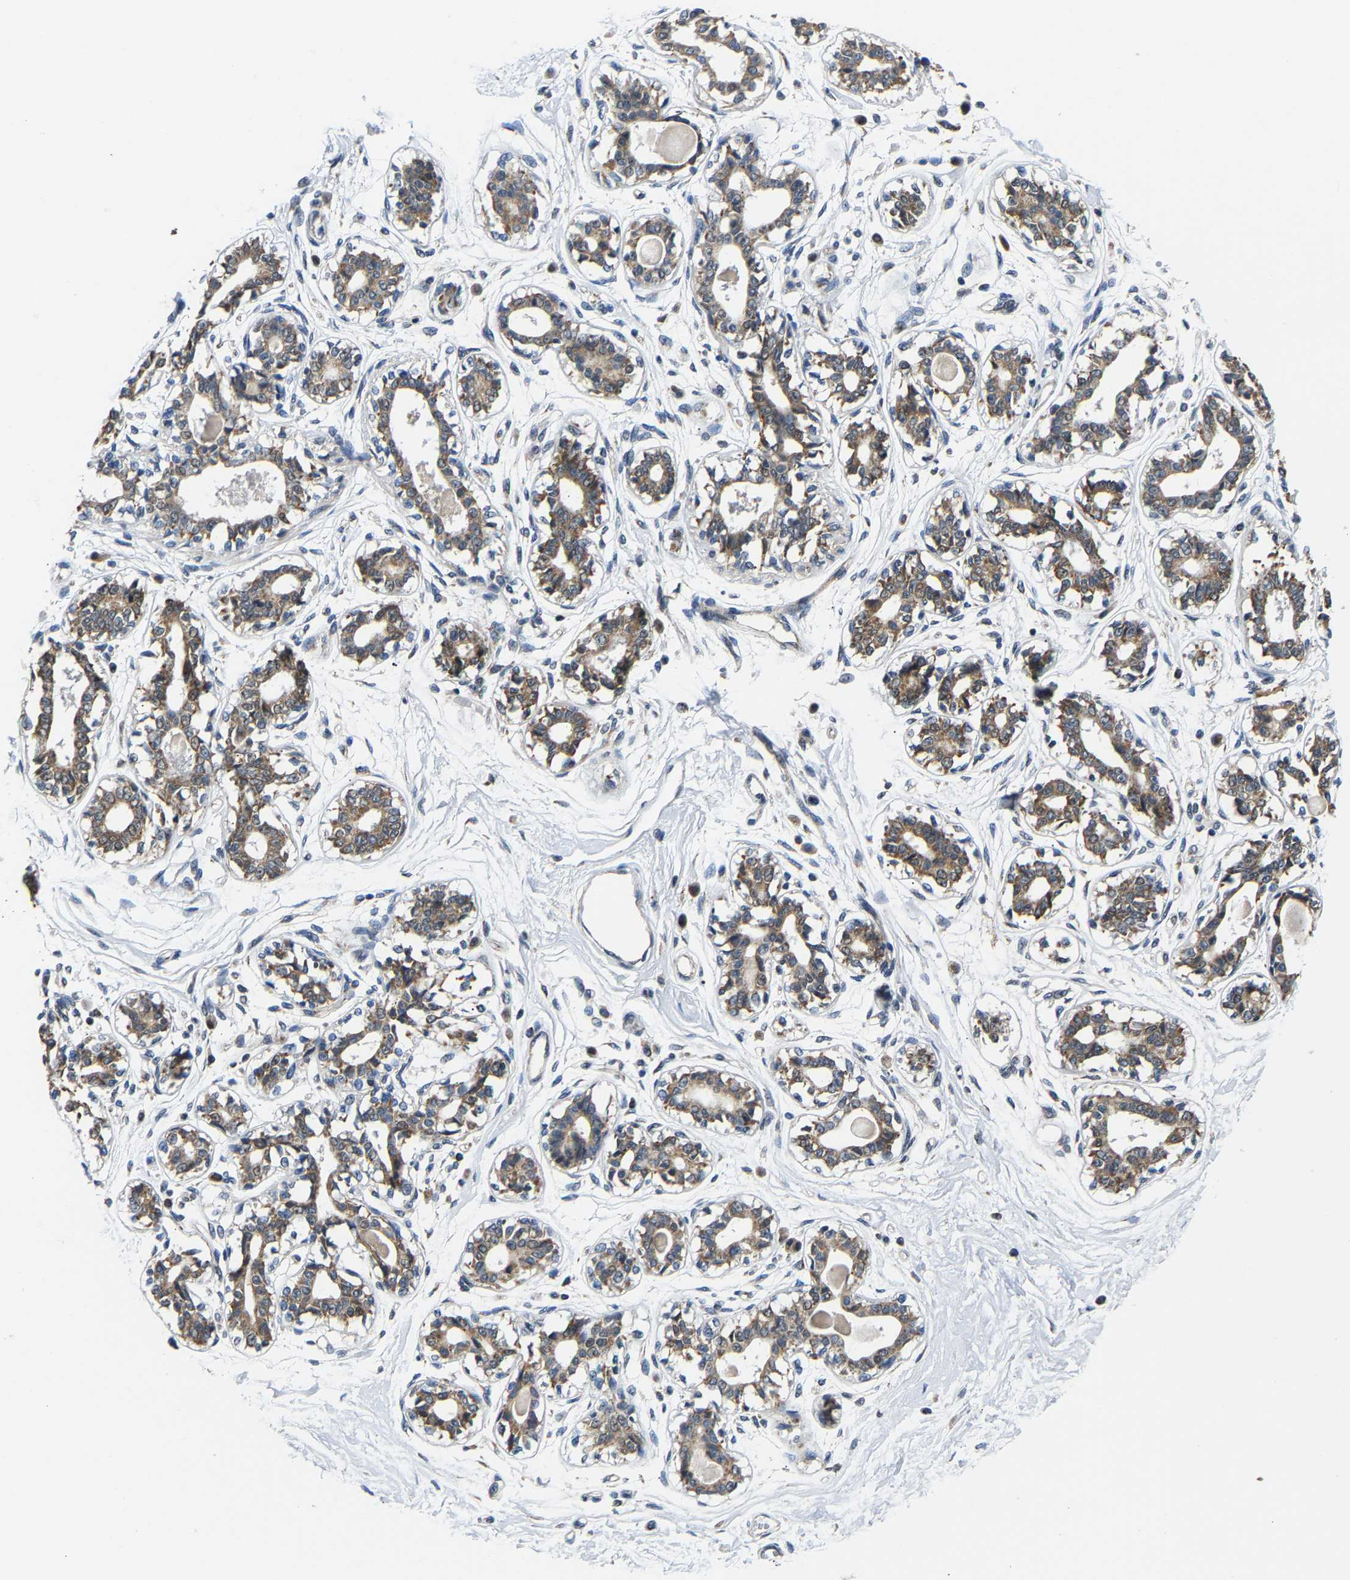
{"staining": {"intensity": "negative", "quantity": "none", "location": "none"}, "tissue": "breast", "cell_type": "Adipocytes", "image_type": "normal", "snomed": [{"axis": "morphology", "description": "Normal tissue, NOS"}, {"axis": "topography", "description": "Breast"}], "caption": "Protein analysis of benign breast exhibits no significant staining in adipocytes.", "gene": "GIMAP7", "patient": {"sex": "female", "age": 45}}